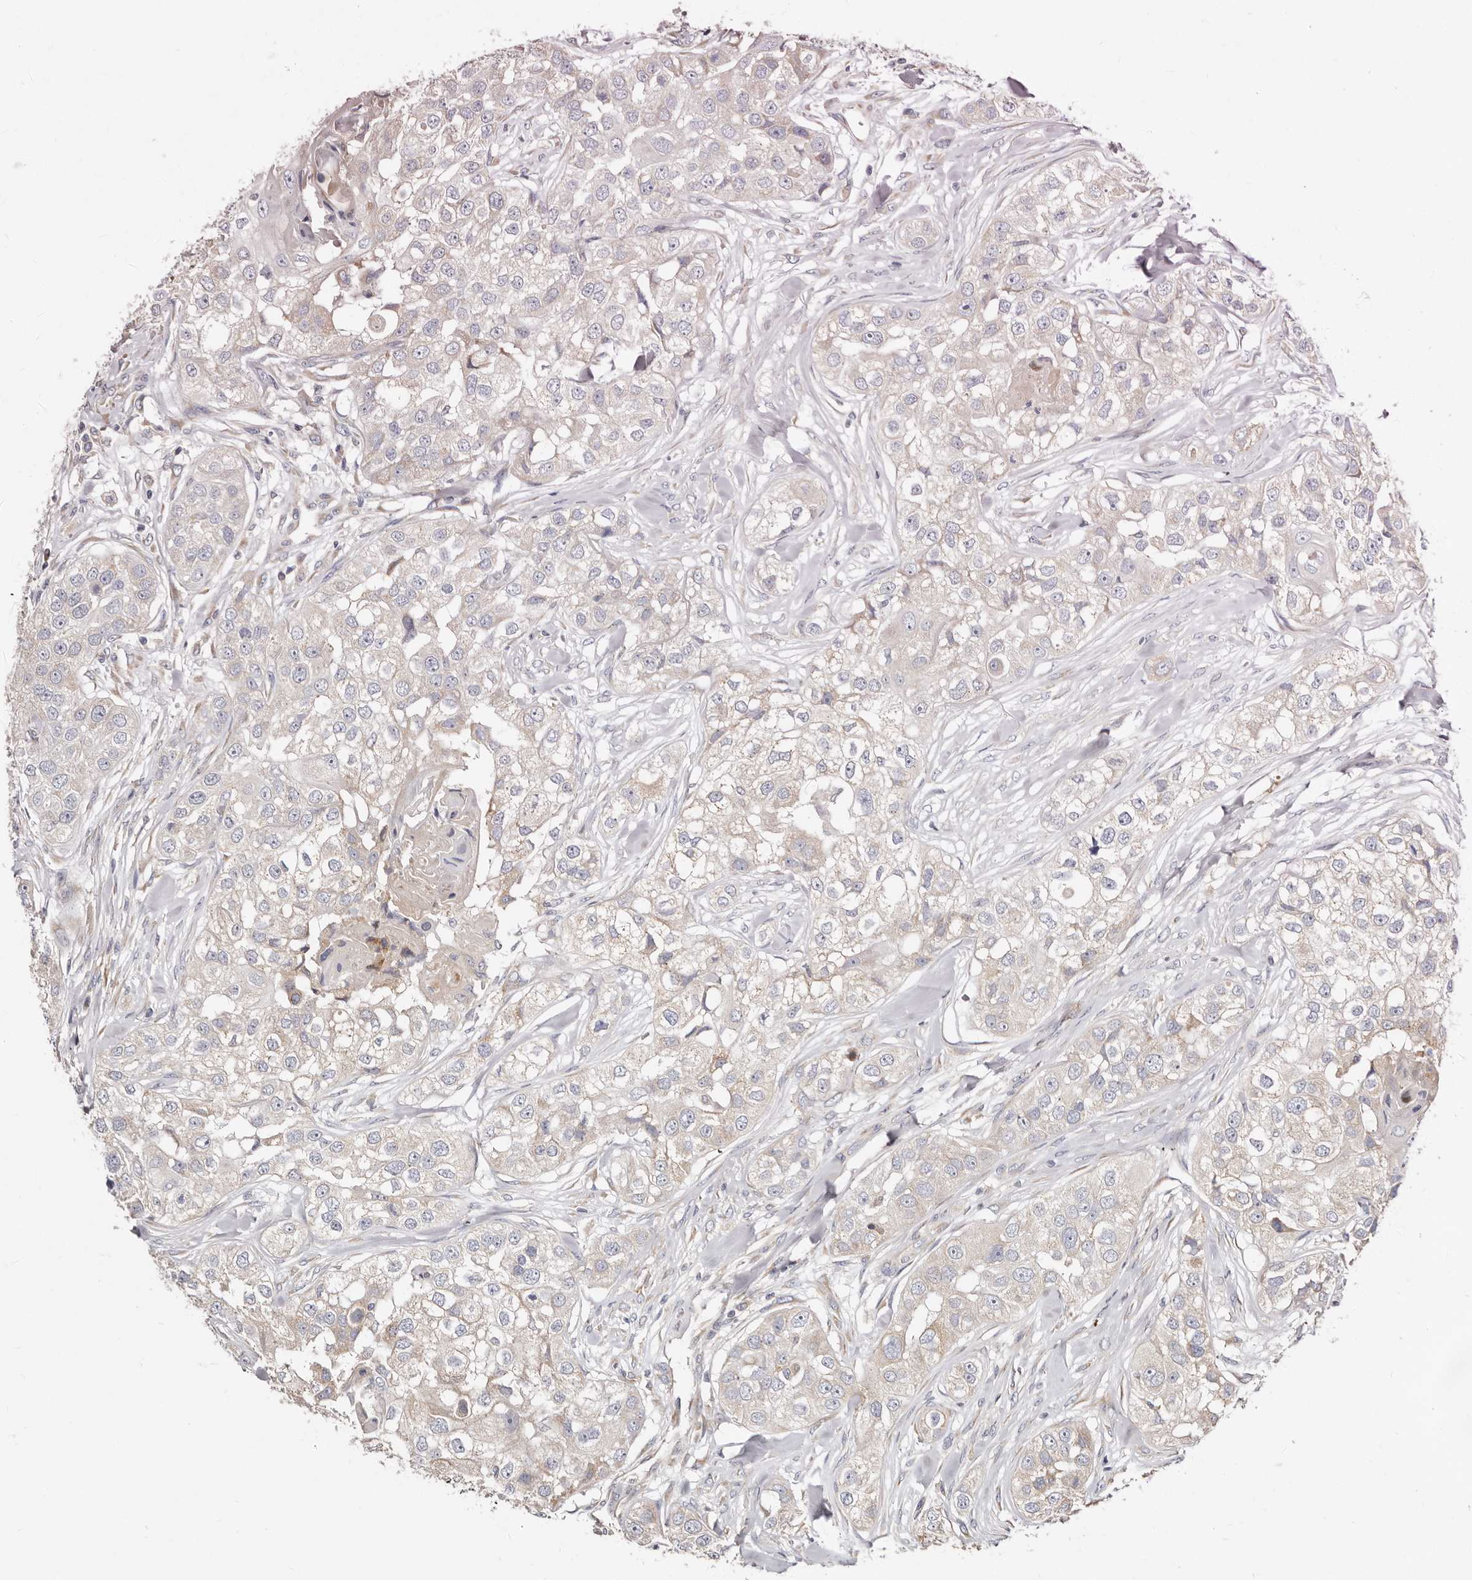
{"staining": {"intensity": "weak", "quantity": "<25%", "location": "cytoplasmic/membranous"}, "tissue": "head and neck cancer", "cell_type": "Tumor cells", "image_type": "cancer", "snomed": [{"axis": "morphology", "description": "Normal tissue, NOS"}, {"axis": "morphology", "description": "Squamous cell carcinoma, NOS"}, {"axis": "topography", "description": "Skeletal muscle"}, {"axis": "topography", "description": "Head-Neck"}], "caption": "This is a photomicrograph of immunohistochemistry staining of head and neck cancer (squamous cell carcinoma), which shows no staining in tumor cells.", "gene": "ASIC5", "patient": {"sex": "male", "age": 51}}